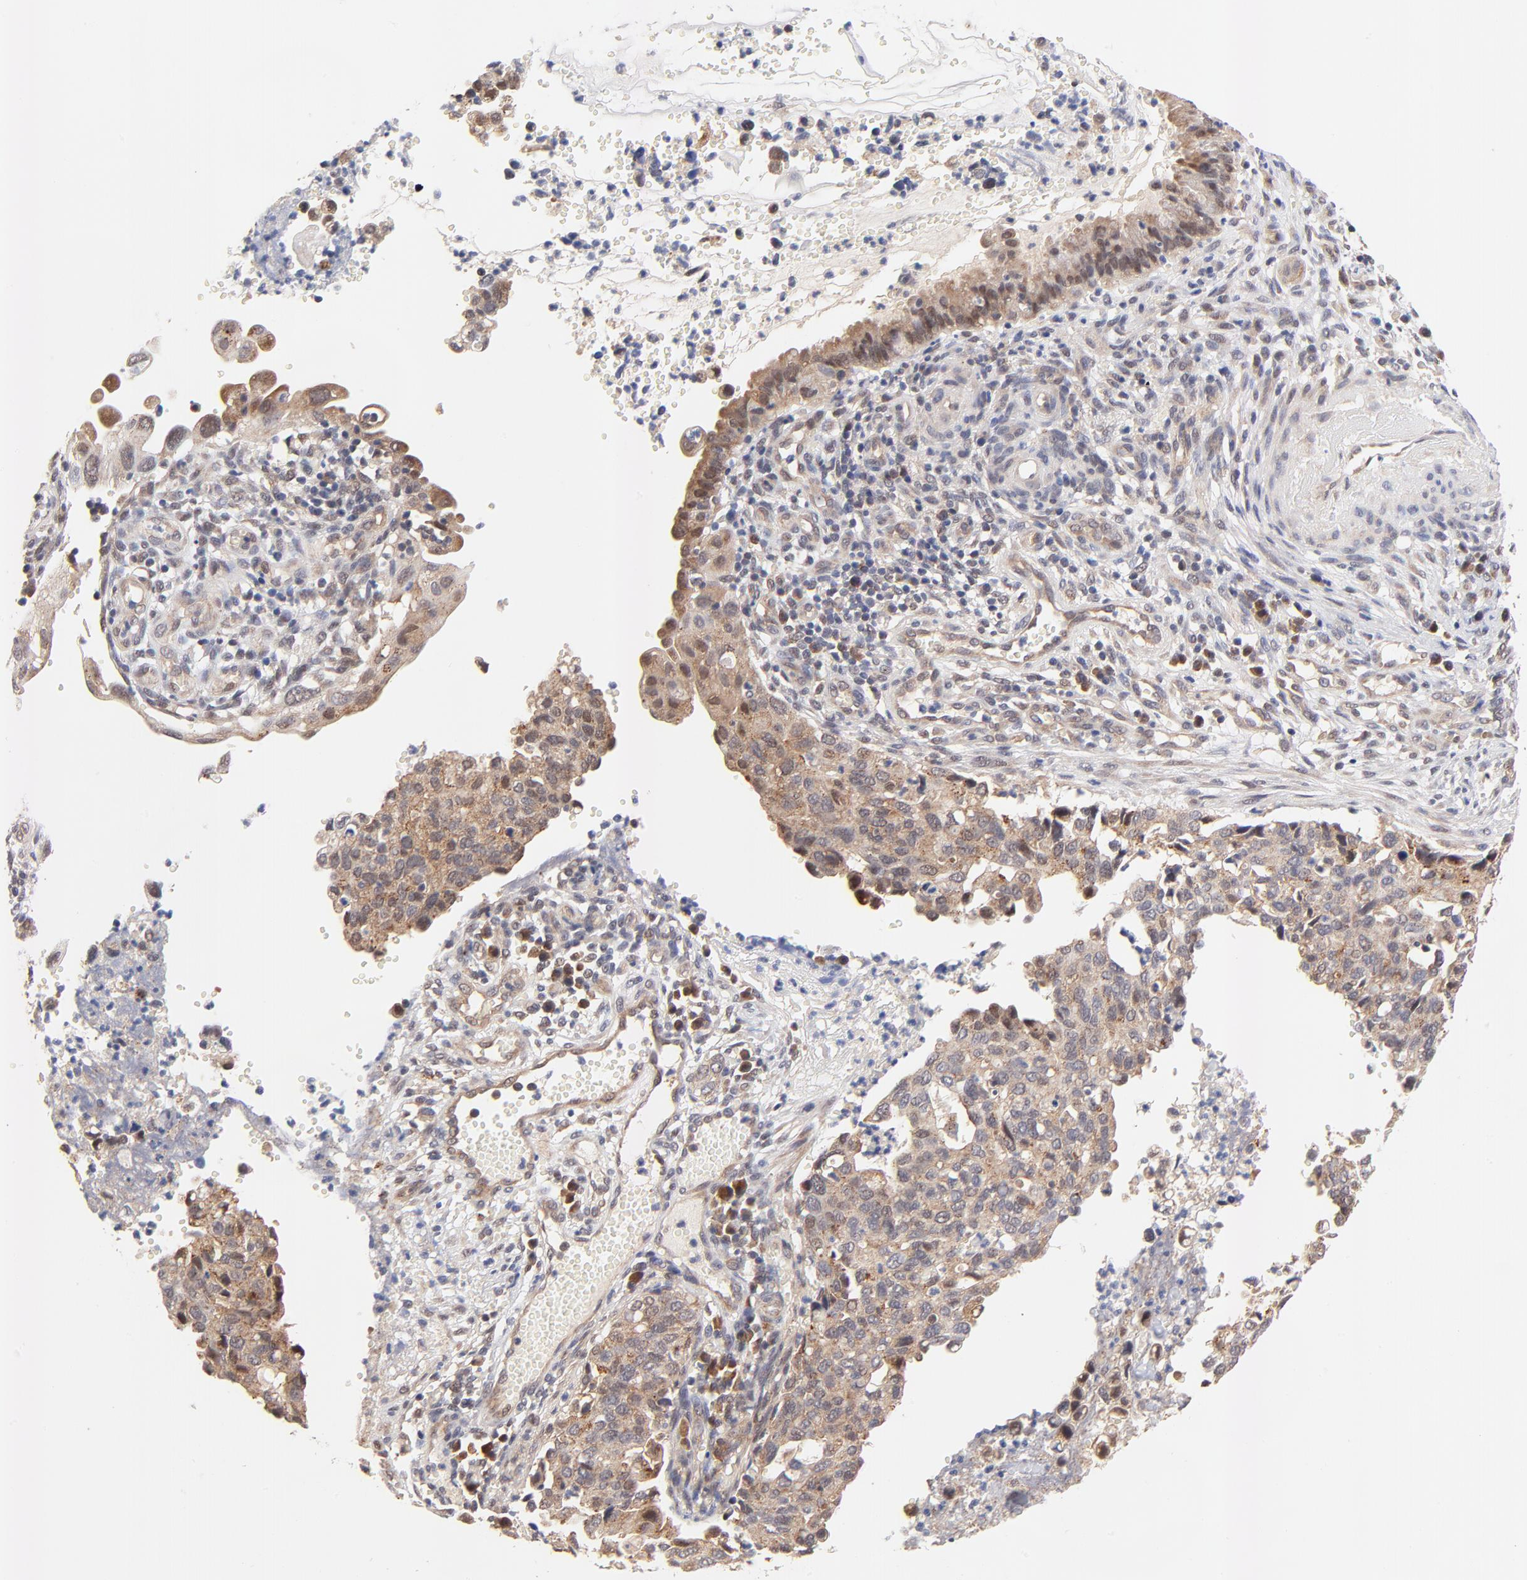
{"staining": {"intensity": "moderate", "quantity": ">75%", "location": "cytoplasmic/membranous,nuclear"}, "tissue": "cervical cancer", "cell_type": "Tumor cells", "image_type": "cancer", "snomed": [{"axis": "morphology", "description": "Normal tissue, NOS"}, {"axis": "morphology", "description": "Squamous cell carcinoma, NOS"}, {"axis": "topography", "description": "Cervix"}], "caption": "Moderate cytoplasmic/membranous and nuclear staining is identified in about >75% of tumor cells in cervical cancer.", "gene": "TXNL1", "patient": {"sex": "female", "age": 45}}